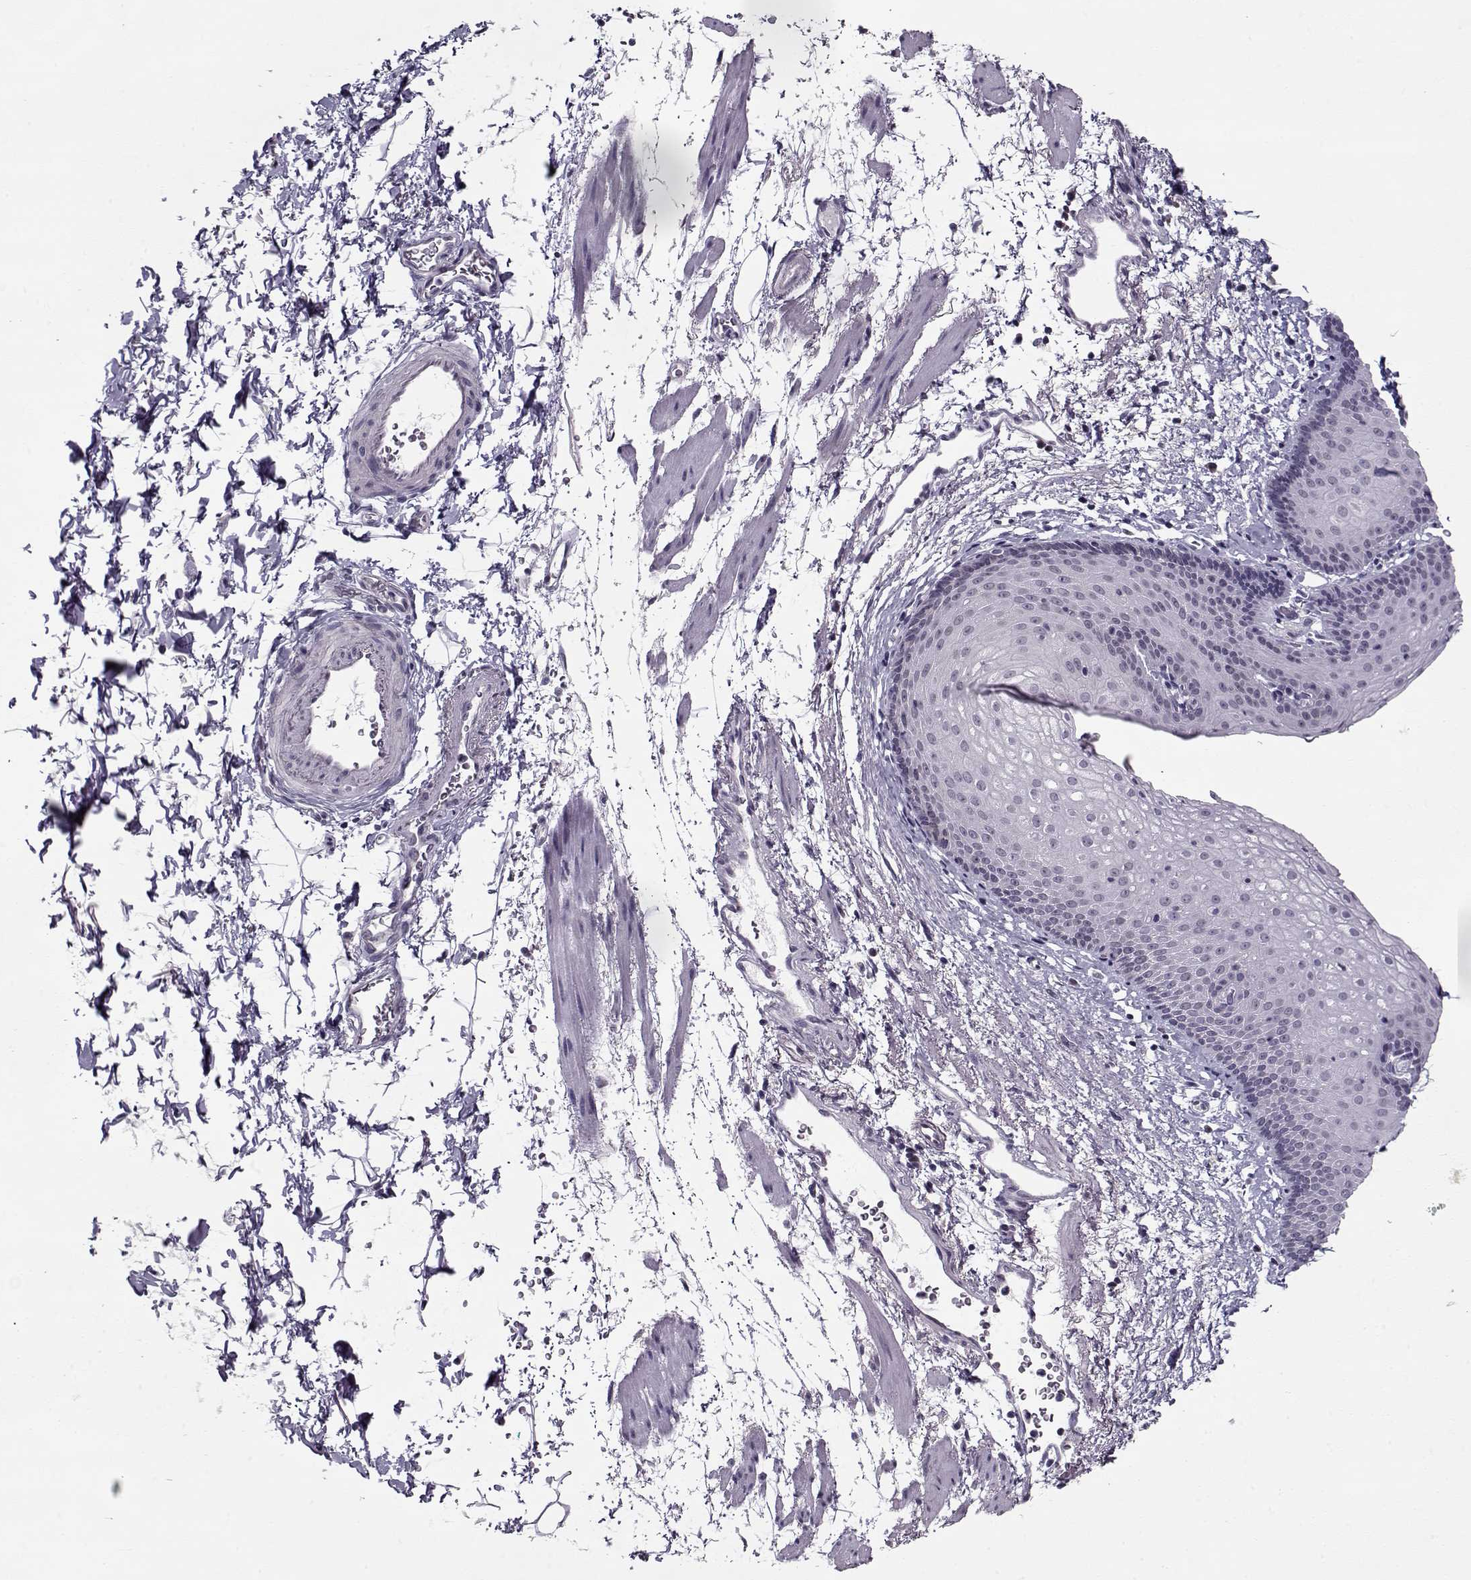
{"staining": {"intensity": "negative", "quantity": "none", "location": "none"}, "tissue": "esophagus", "cell_type": "Squamous epithelial cells", "image_type": "normal", "snomed": [{"axis": "morphology", "description": "Normal tissue, NOS"}, {"axis": "topography", "description": "Esophagus"}], "caption": "Image shows no protein expression in squamous epithelial cells of benign esophagus.", "gene": "SEC16B", "patient": {"sex": "female", "age": 64}}